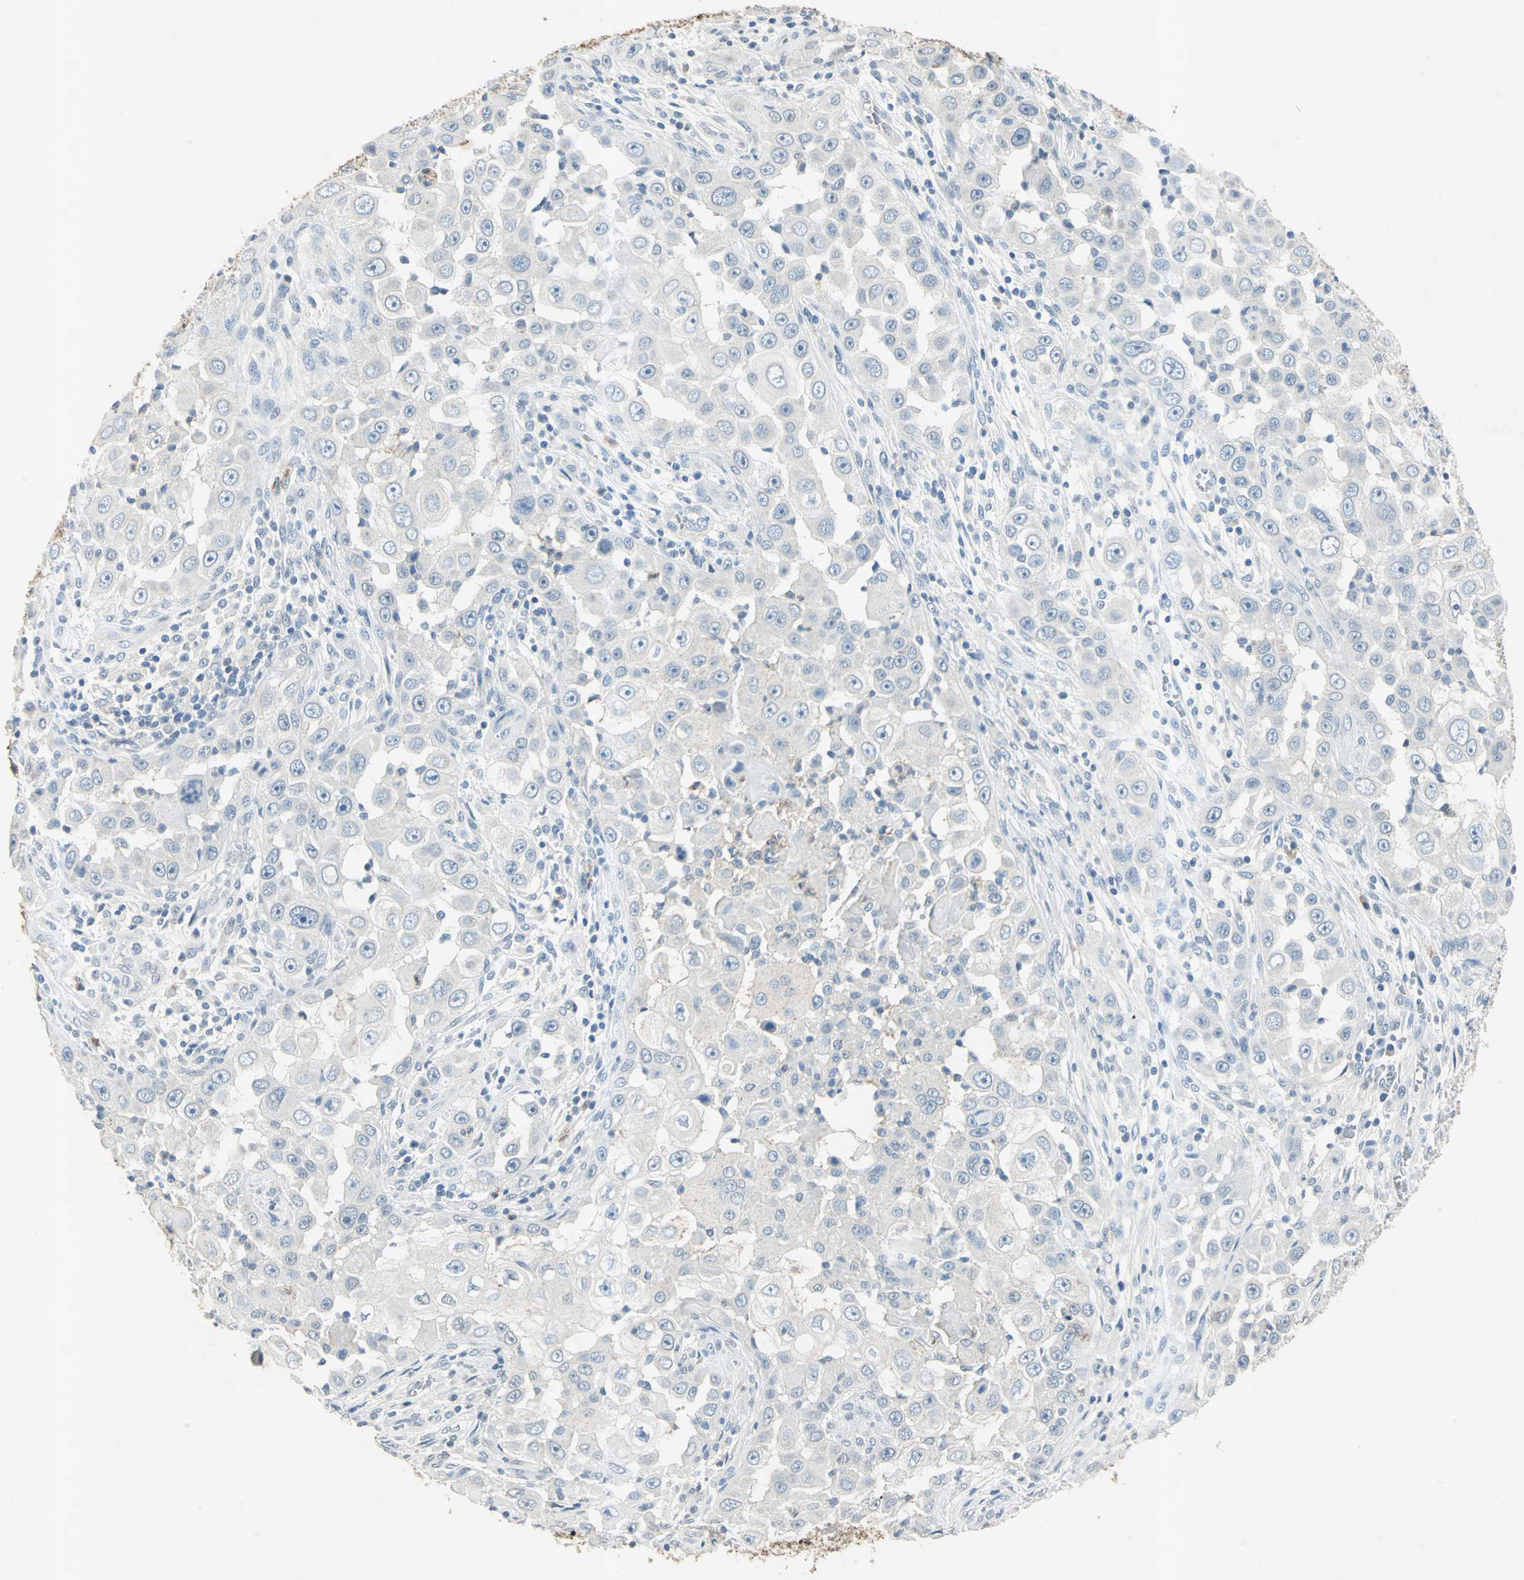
{"staining": {"intensity": "negative", "quantity": "none", "location": "none"}, "tissue": "head and neck cancer", "cell_type": "Tumor cells", "image_type": "cancer", "snomed": [{"axis": "morphology", "description": "Carcinoma, NOS"}, {"axis": "topography", "description": "Head-Neck"}], "caption": "Immunohistochemistry (IHC) photomicrograph of neoplastic tissue: head and neck carcinoma stained with DAB (3,3'-diaminobenzidine) displays no significant protein staining in tumor cells.", "gene": "CAMK2B", "patient": {"sex": "male", "age": 87}}